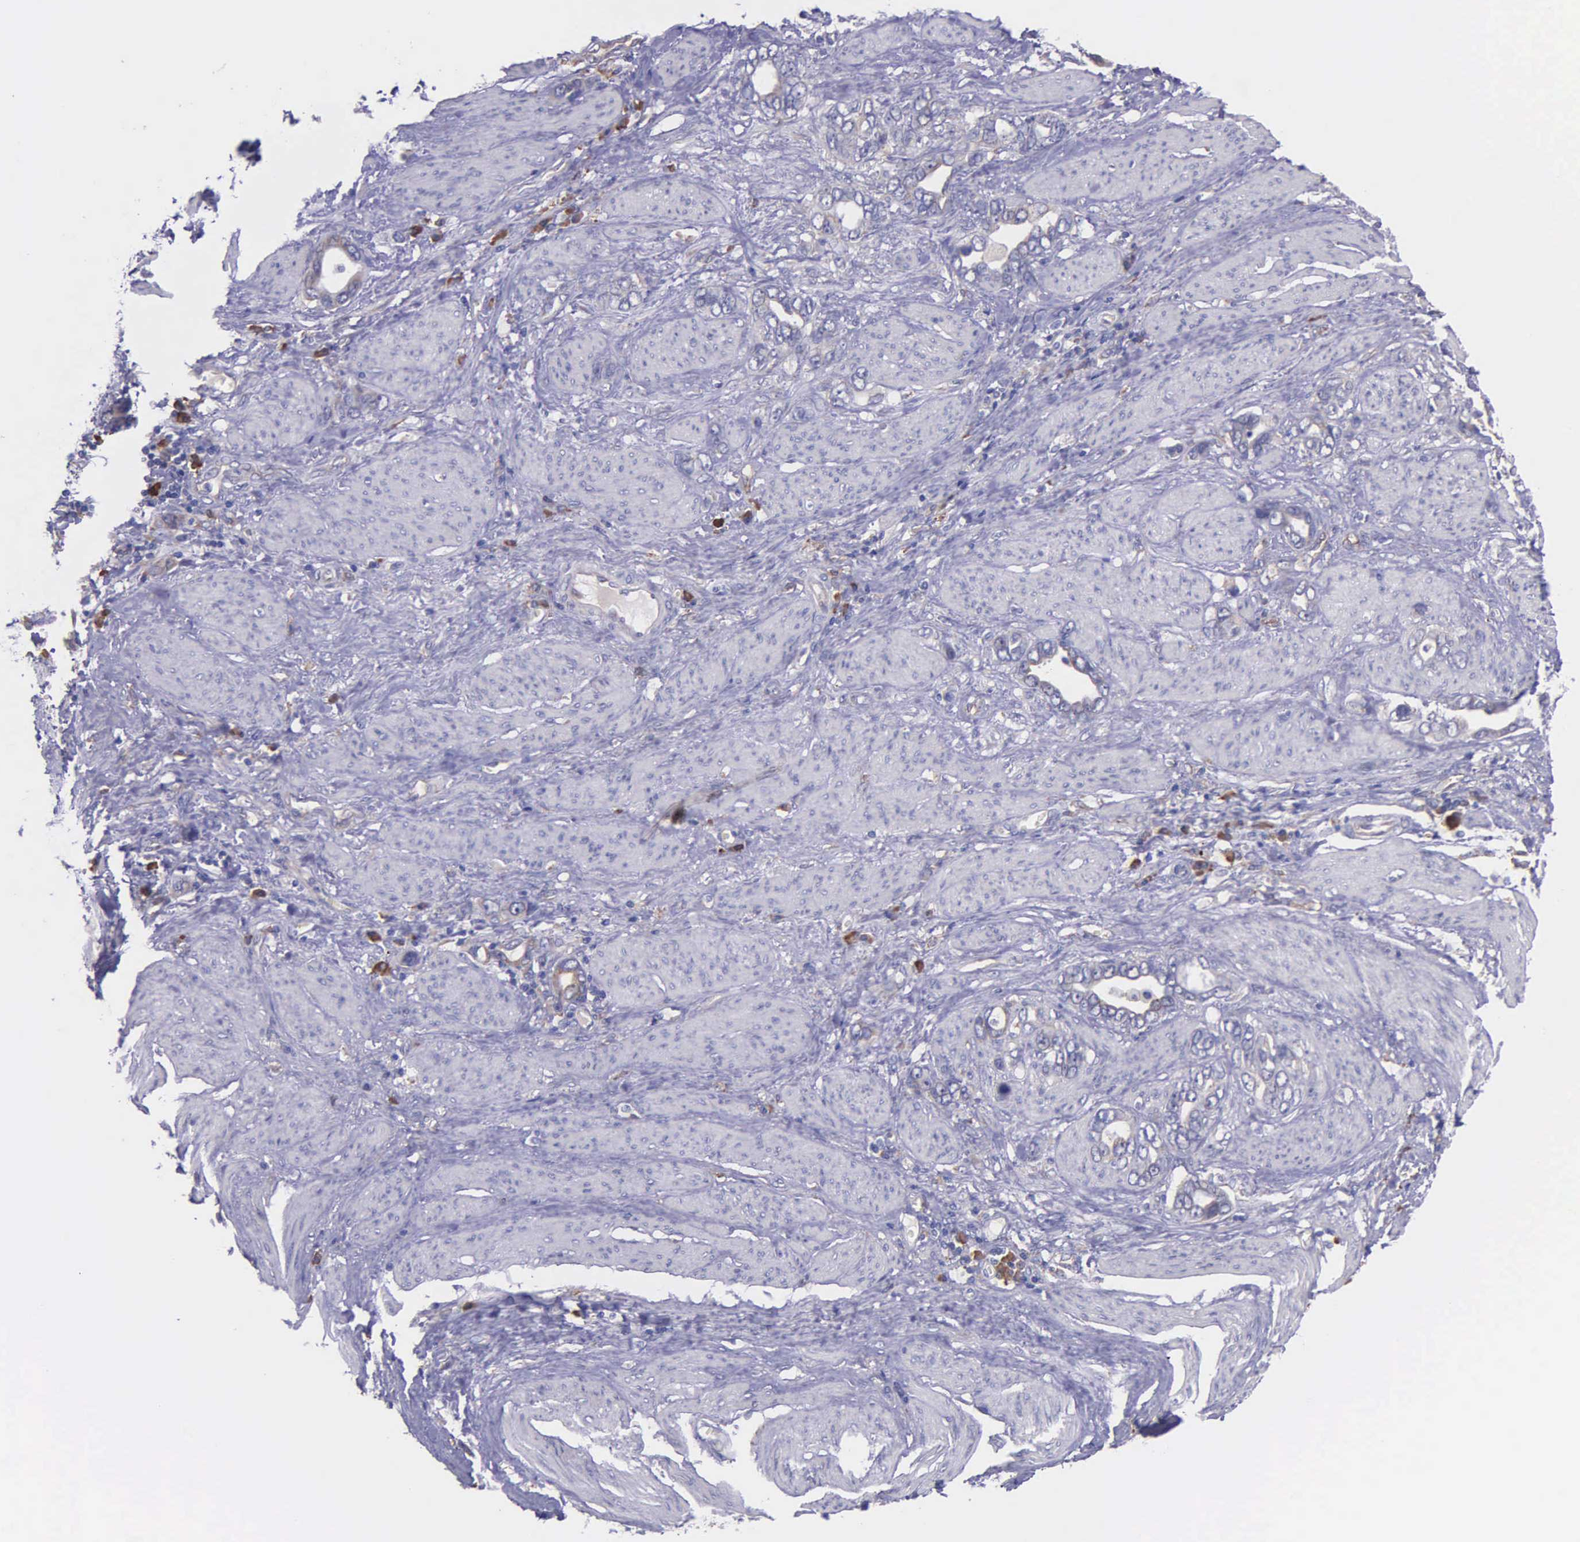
{"staining": {"intensity": "moderate", "quantity": ">75%", "location": "cytoplasmic/membranous"}, "tissue": "stomach cancer", "cell_type": "Tumor cells", "image_type": "cancer", "snomed": [{"axis": "morphology", "description": "Adenocarcinoma, NOS"}, {"axis": "topography", "description": "Stomach"}], "caption": "Approximately >75% of tumor cells in stomach adenocarcinoma display moderate cytoplasmic/membranous protein positivity as visualized by brown immunohistochemical staining.", "gene": "ZC3H12B", "patient": {"sex": "male", "age": 78}}